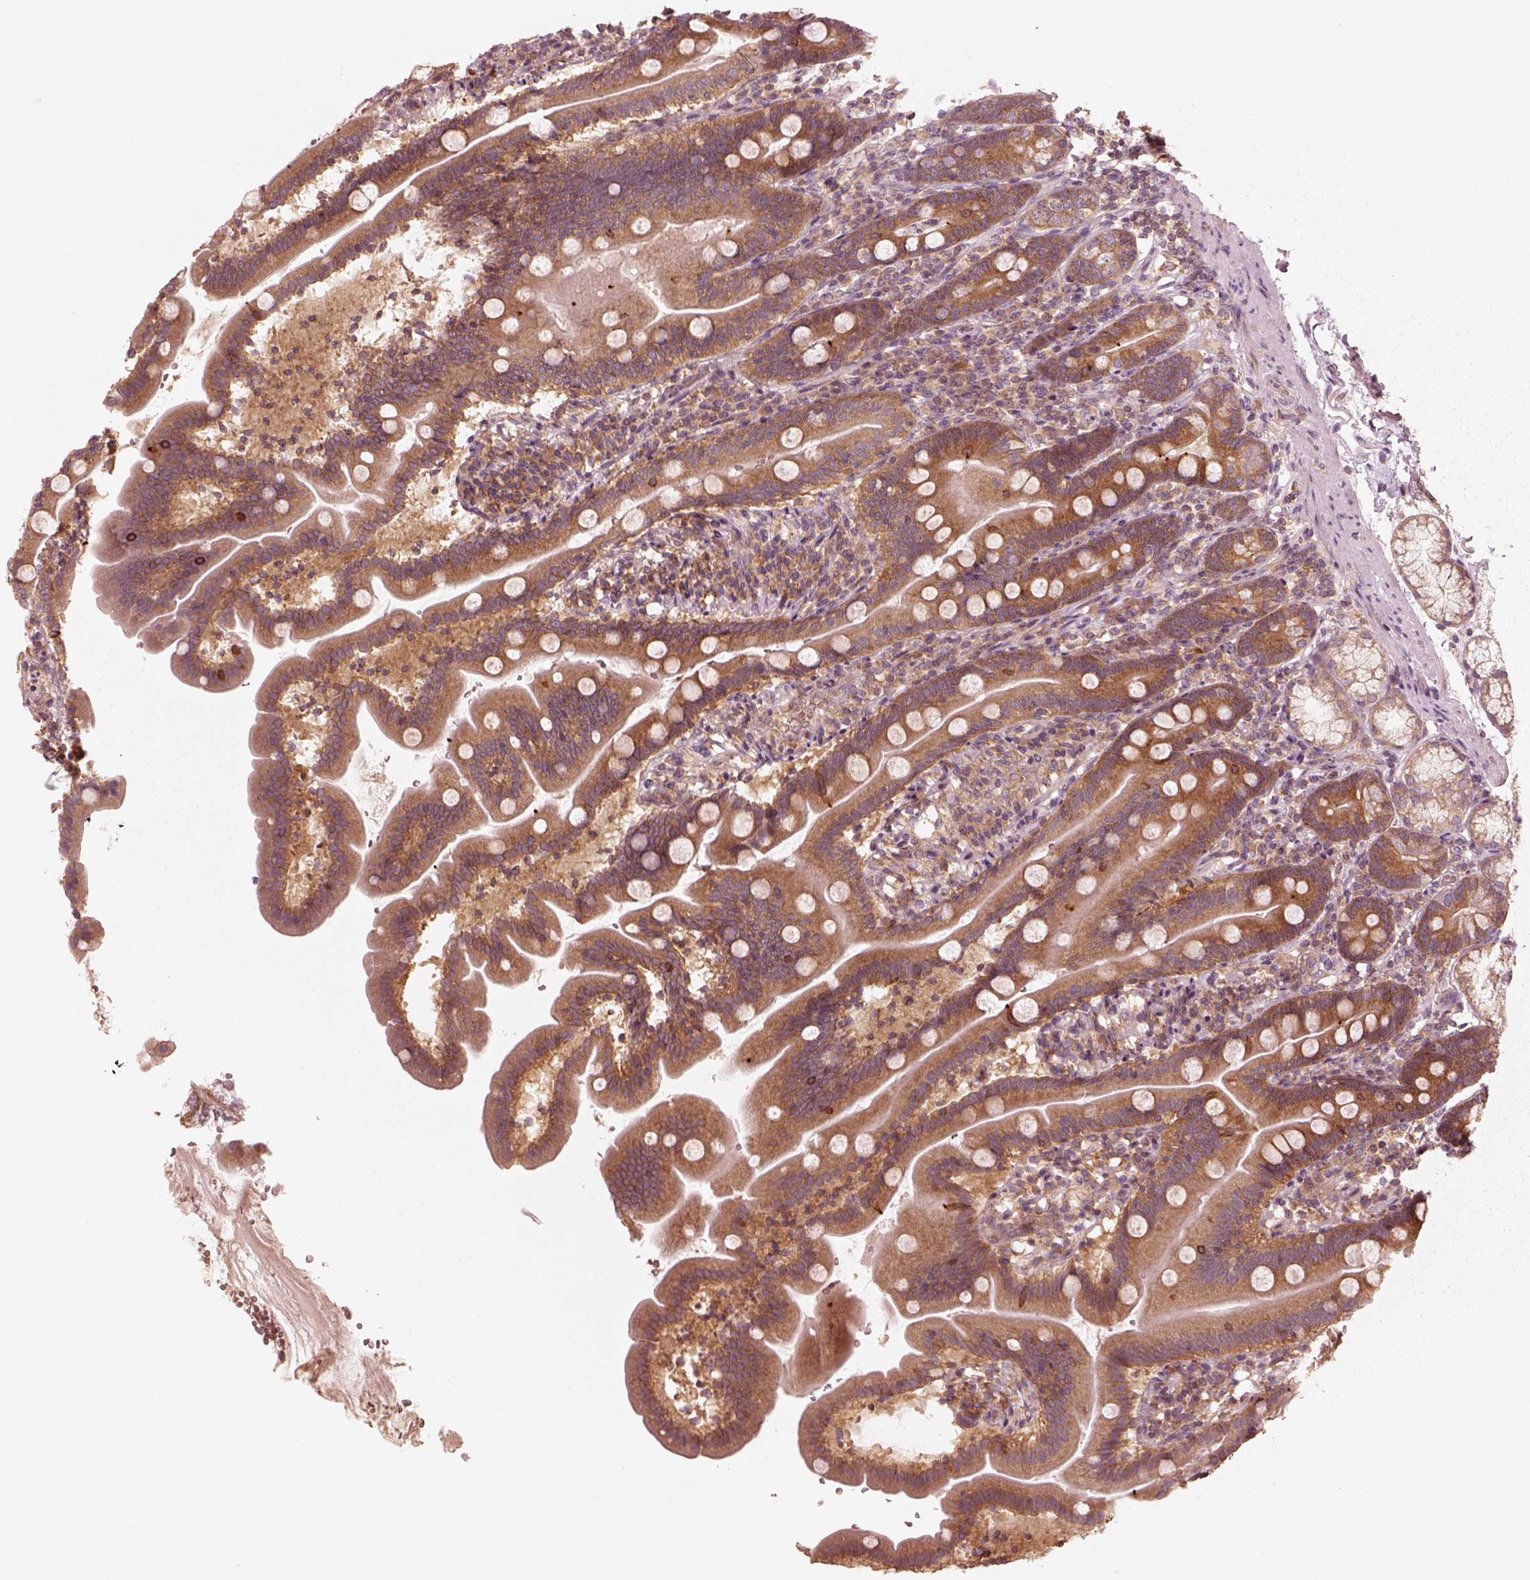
{"staining": {"intensity": "strong", "quantity": ">75%", "location": "cytoplasmic/membranous"}, "tissue": "duodenum", "cell_type": "Glandular cells", "image_type": "normal", "snomed": [{"axis": "morphology", "description": "Normal tissue, NOS"}, {"axis": "topography", "description": "Duodenum"}], "caption": "DAB (3,3'-diaminobenzidine) immunohistochemical staining of normal duodenum displays strong cytoplasmic/membranous protein expression in approximately >75% of glandular cells.", "gene": "CNOT2", "patient": {"sex": "female", "age": 67}}